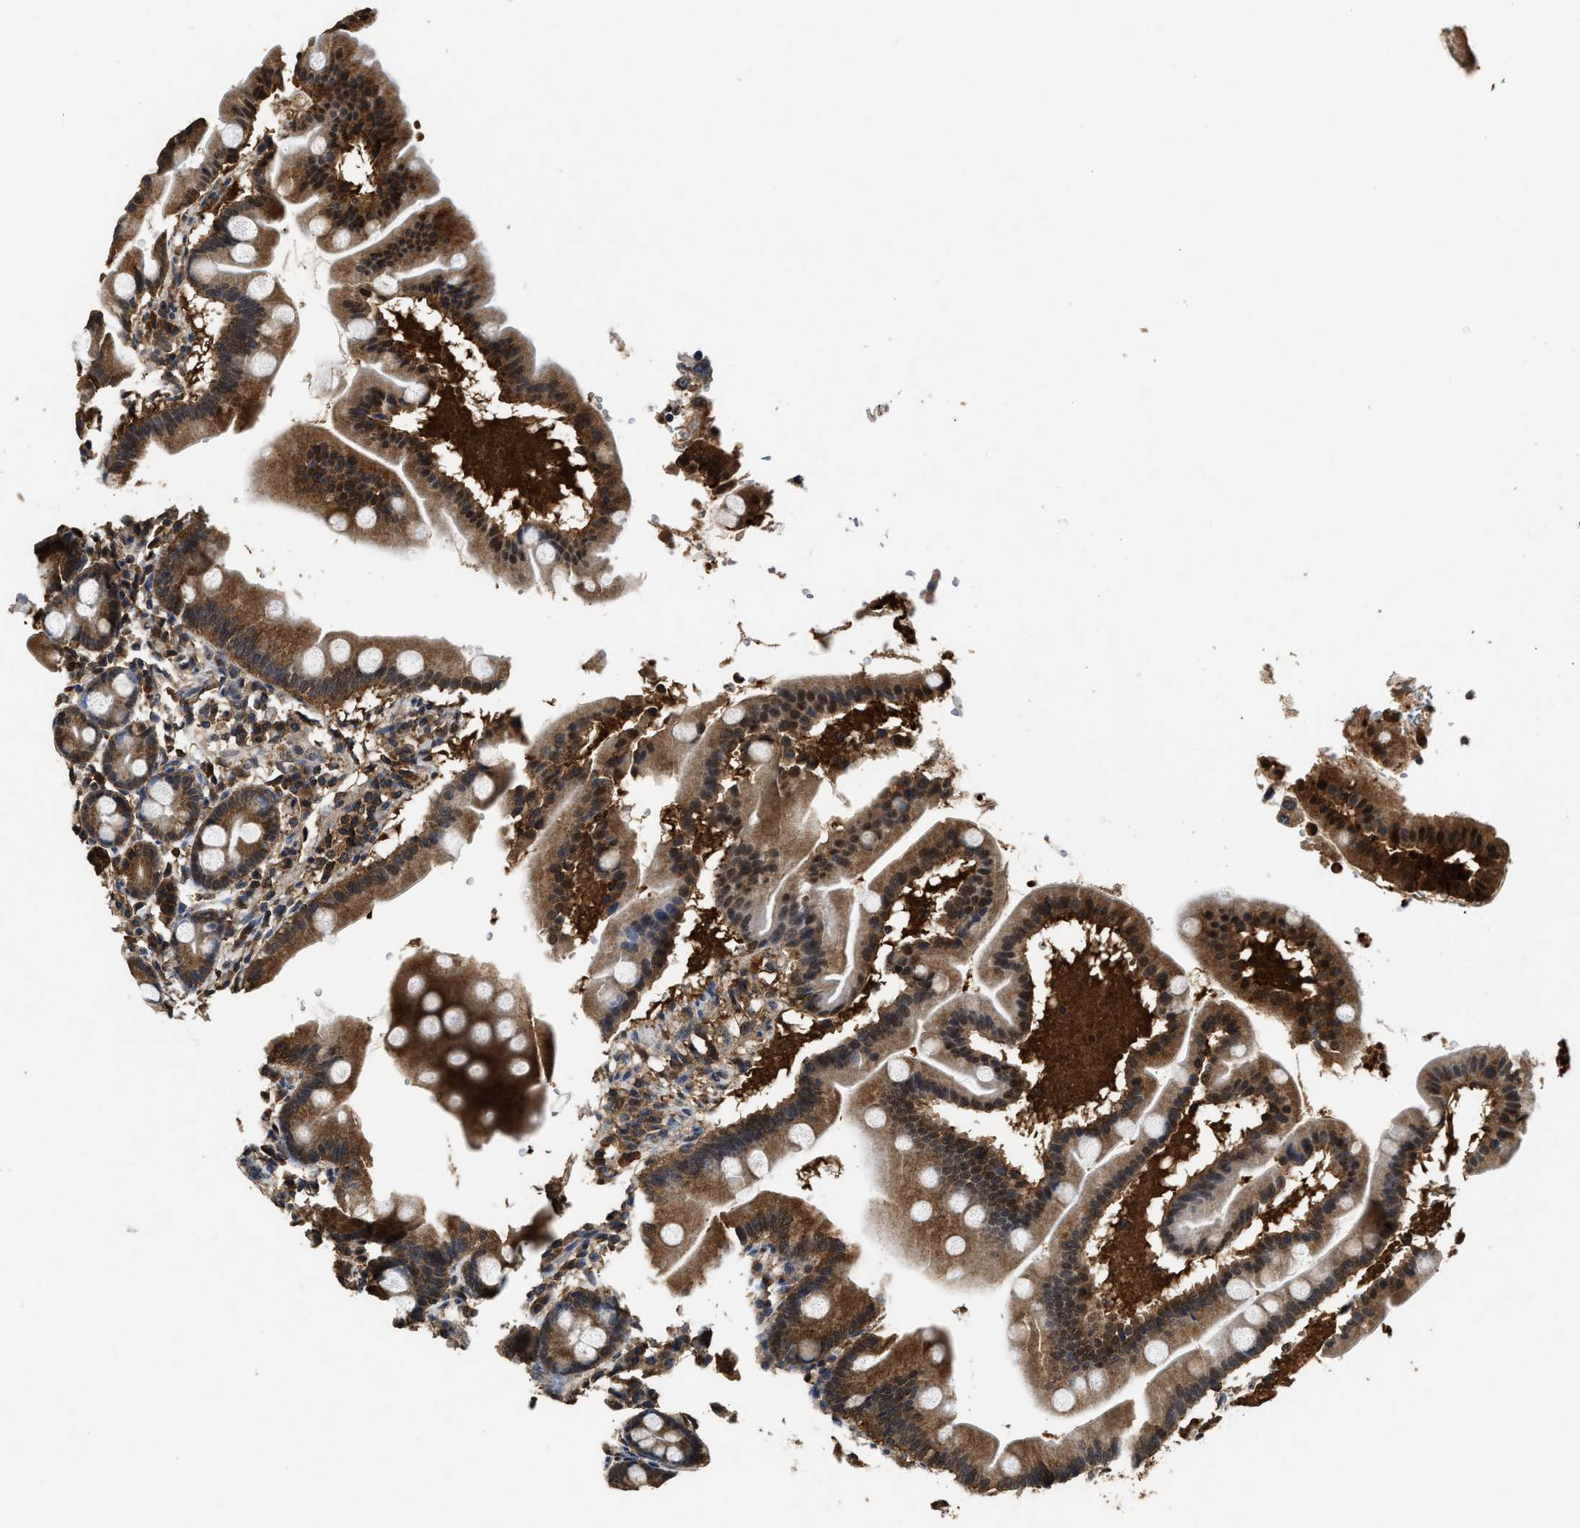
{"staining": {"intensity": "moderate", "quantity": "25%-75%", "location": "cytoplasmic/membranous"}, "tissue": "duodenum", "cell_type": "Glandular cells", "image_type": "normal", "snomed": [{"axis": "morphology", "description": "Normal tissue, NOS"}, {"axis": "topography", "description": "Duodenum"}], "caption": "This is an image of immunohistochemistry staining of benign duodenum, which shows moderate expression in the cytoplasmic/membranous of glandular cells.", "gene": "ACAT2", "patient": {"sex": "male", "age": 50}}